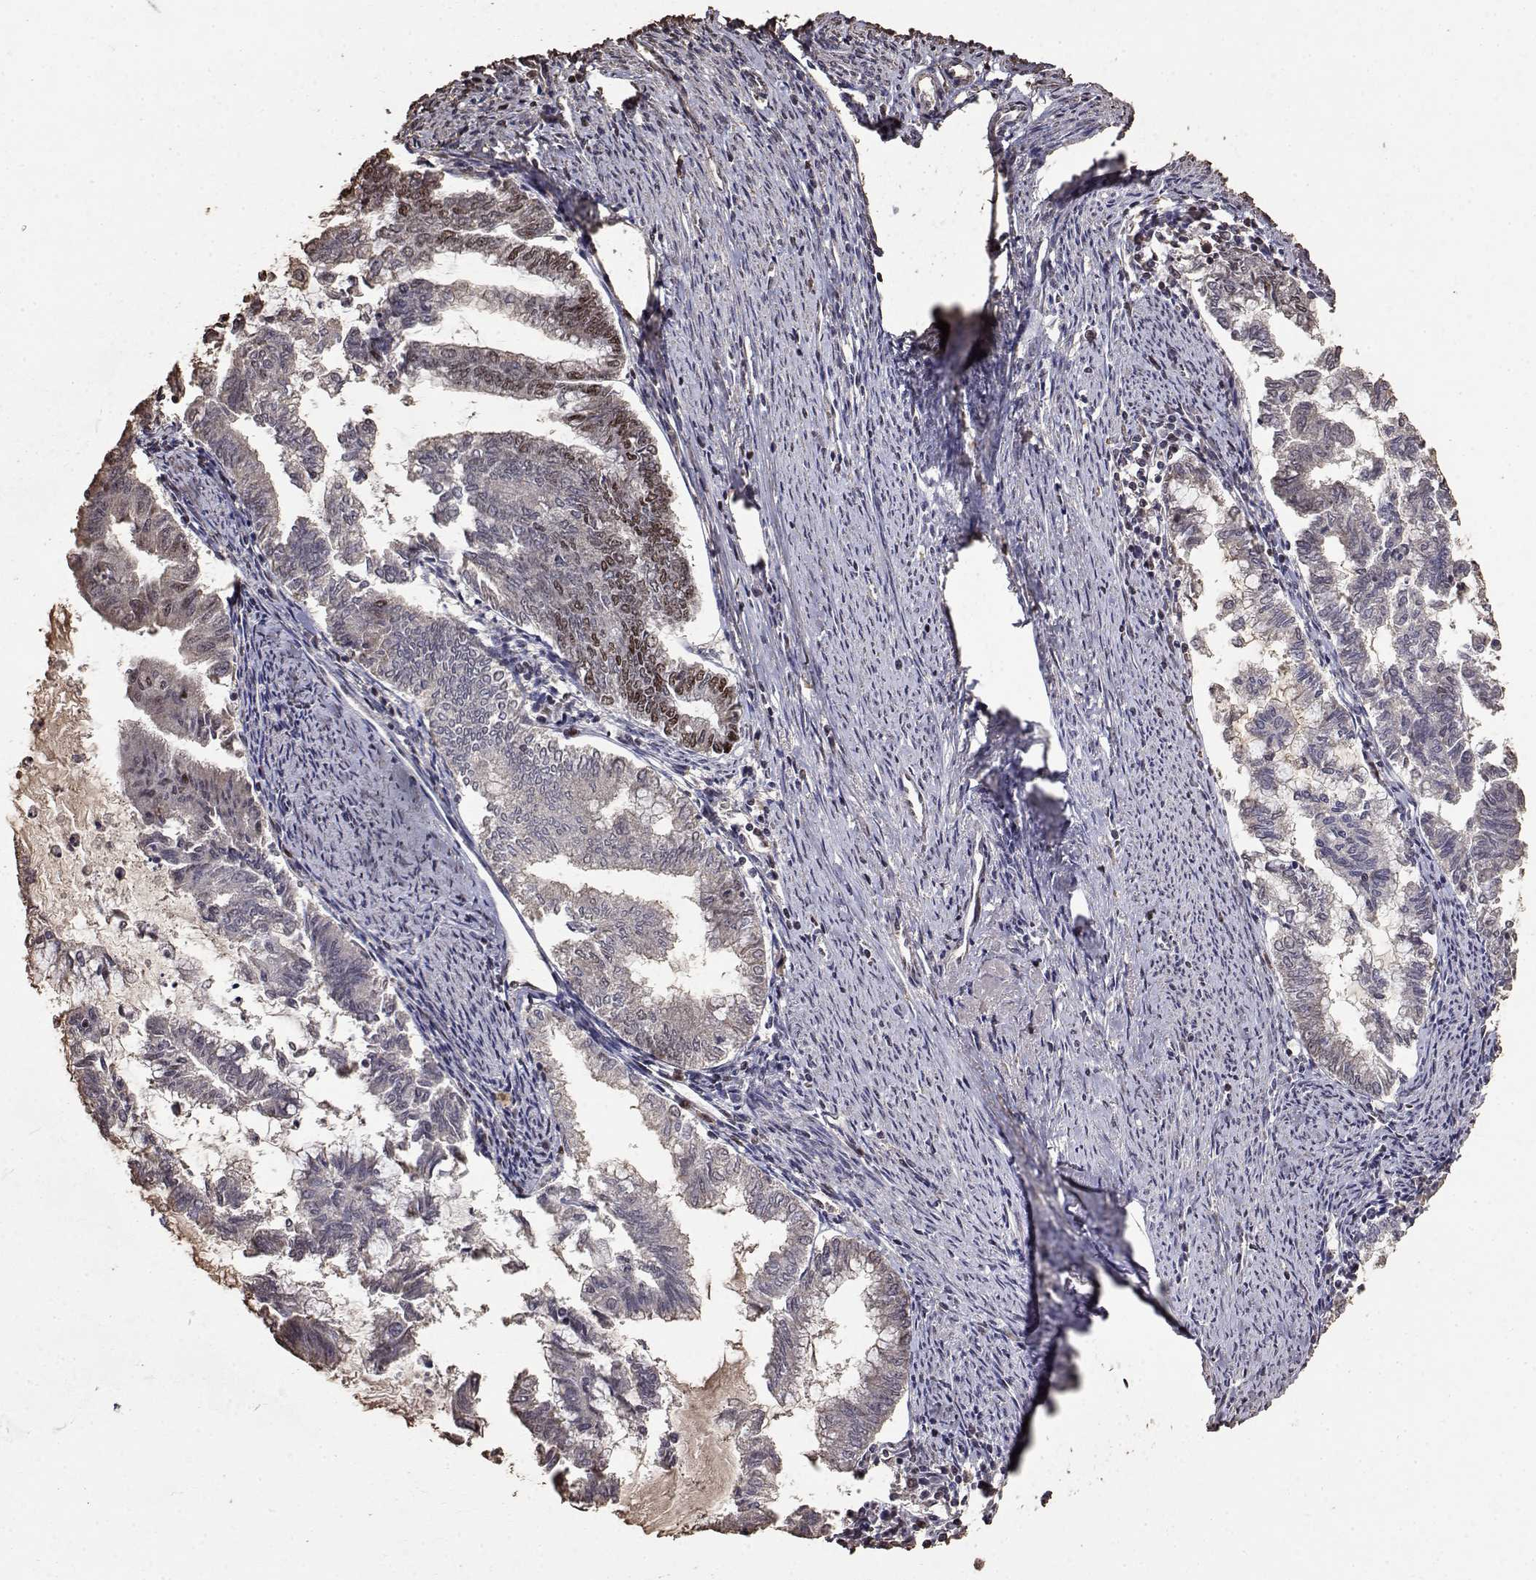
{"staining": {"intensity": "moderate", "quantity": "<25%", "location": "nuclear"}, "tissue": "endometrial cancer", "cell_type": "Tumor cells", "image_type": "cancer", "snomed": [{"axis": "morphology", "description": "Adenocarcinoma, NOS"}, {"axis": "topography", "description": "Endometrium"}], "caption": "Immunohistochemistry (IHC) (DAB (3,3'-diaminobenzidine)) staining of human endometrial cancer (adenocarcinoma) shows moderate nuclear protein expression in approximately <25% of tumor cells. (IHC, brightfield microscopy, high magnification).", "gene": "TOE1", "patient": {"sex": "female", "age": 79}}